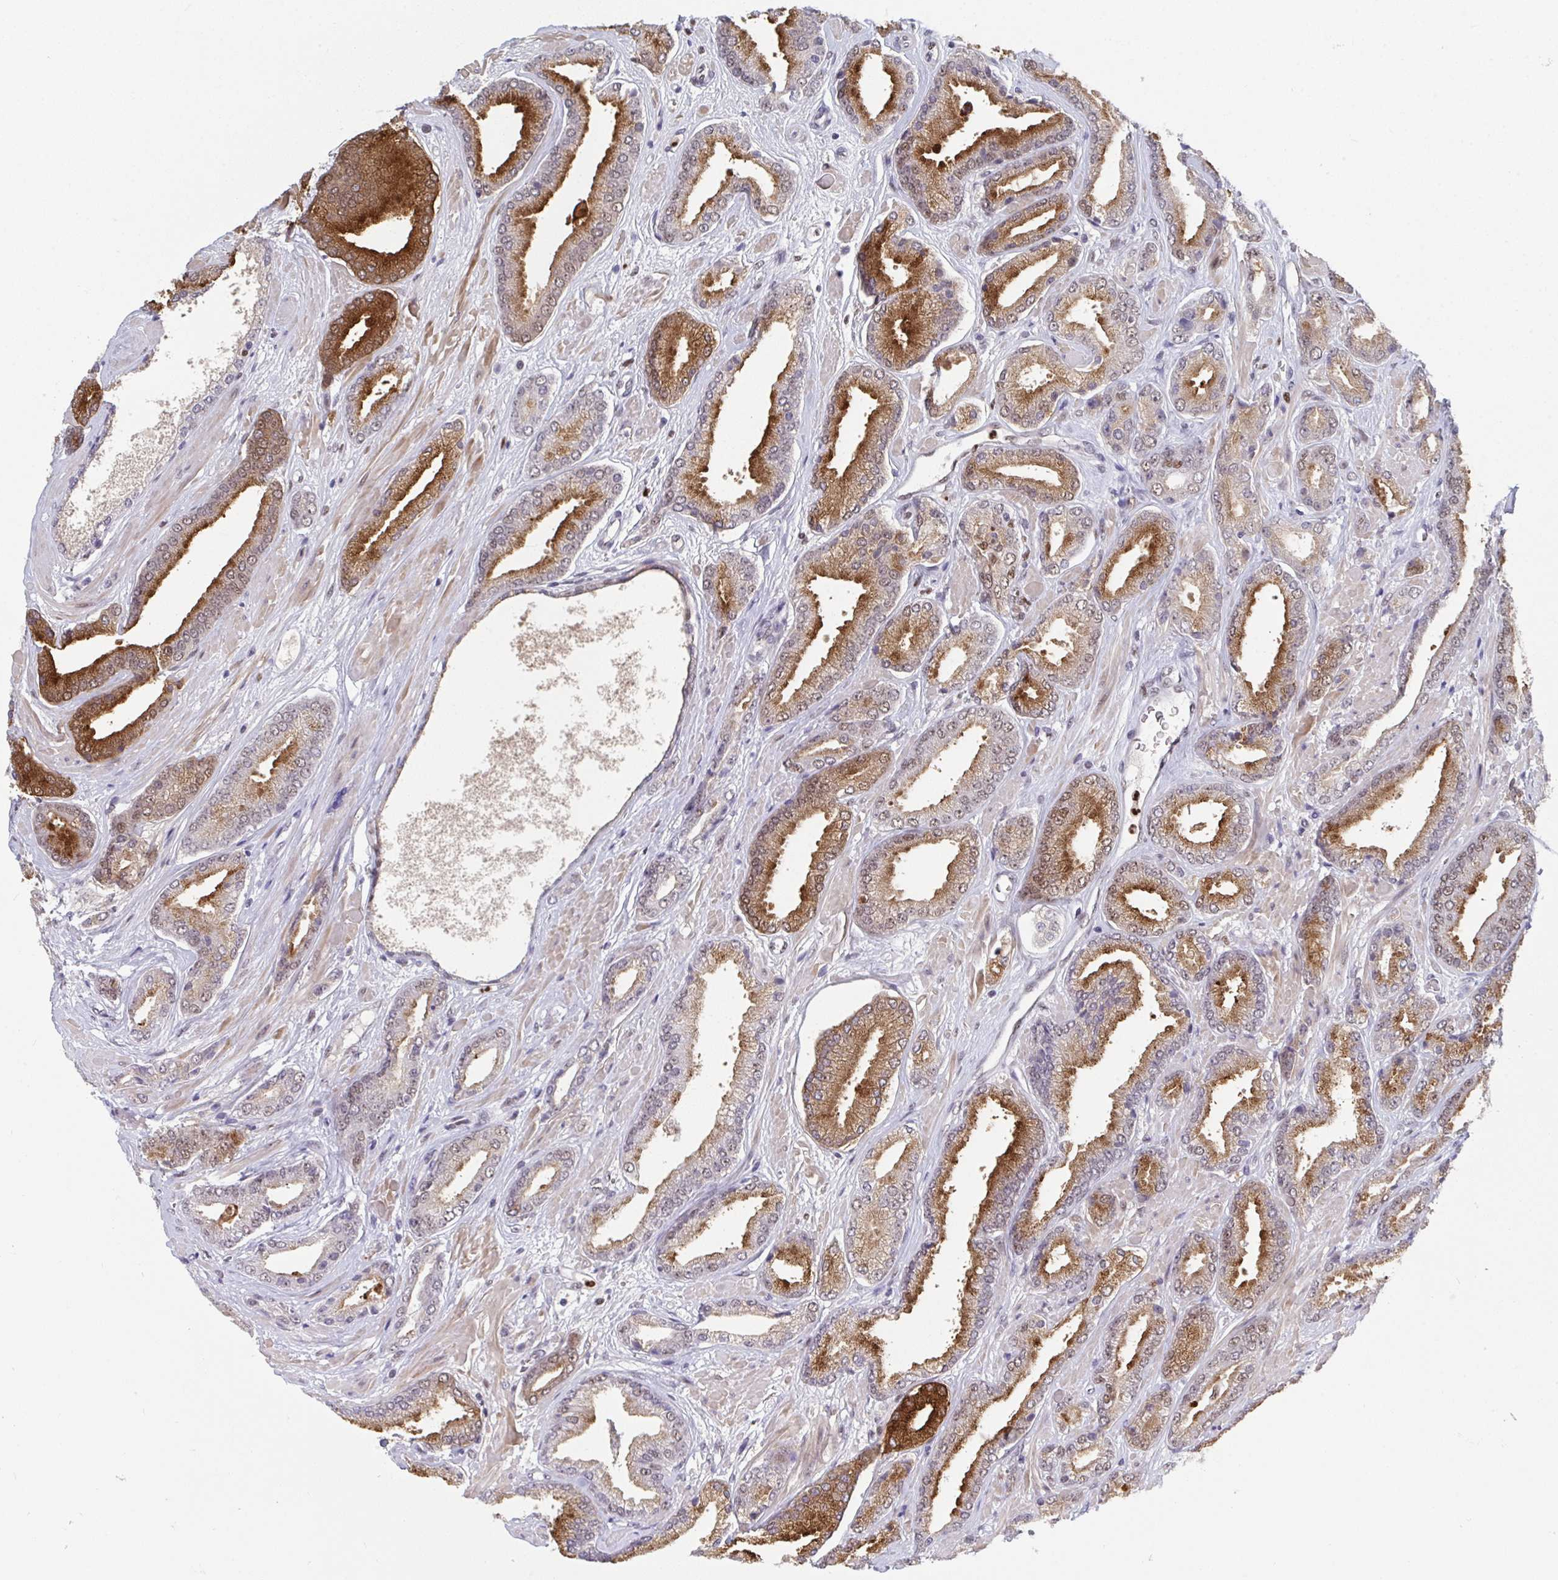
{"staining": {"intensity": "strong", "quantity": "25%-75%", "location": "cytoplasmic/membranous"}, "tissue": "prostate cancer", "cell_type": "Tumor cells", "image_type": "cancer", "snomed": [{"axis": "morphology", "description": "Adenocarcinoma, High grade"}, {"axis": "topography", "description": "Prostate"}], "caption": "The photomicrograph demonstrates staining of prostate cancer (adenocarcinoma (high-grade)), revealing strong cytoplasmic/membranous protein positivity (brown color) within tumor cells. The protein is shown in brown color, while the nuclei are stained blue.", "gene": "JDP2", "patient": {"sex": "male", "age": 56}}